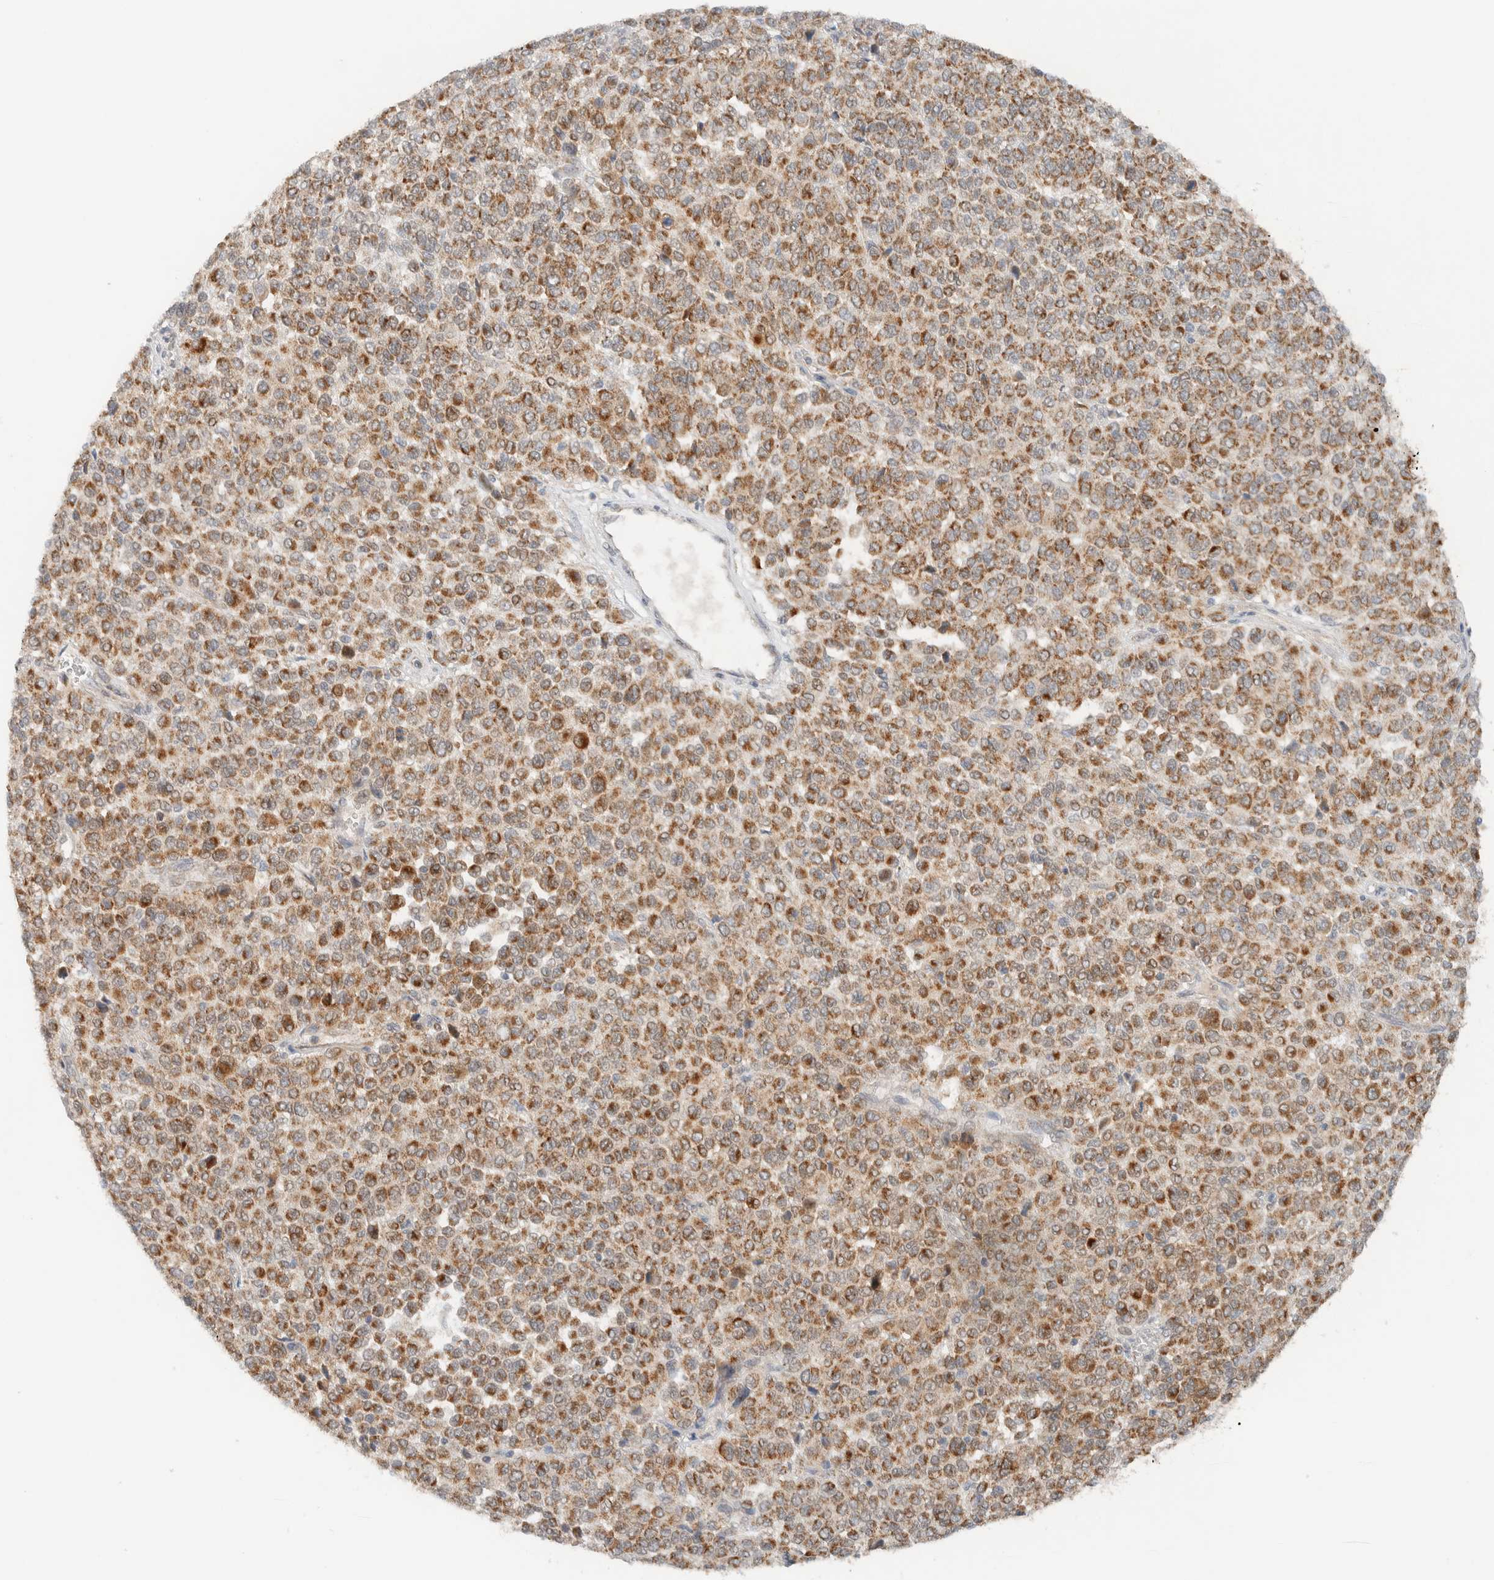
{"staining": {"intensity": "moderate", "quantity": ">75%", "location": "cytoplasmic/membranous"}, "tissue": "melanoma", "cell_type": "Tumor cells", "image_type": "cancer", "snomed": [{"axis": "morphology", "description": "Malignant melanoma, Metastatic site"}, {"axis": "topography", "description": "Pancreas"}], "caption": "Malignant melanoma (metastatic site) stained for a protein (brown) exhibits moderate cytoplasmic/membranous positive staining in approximately >75% of tumor cells.", "gene": "MRPL41", "patient": {"sex": "female", "age": 30}}